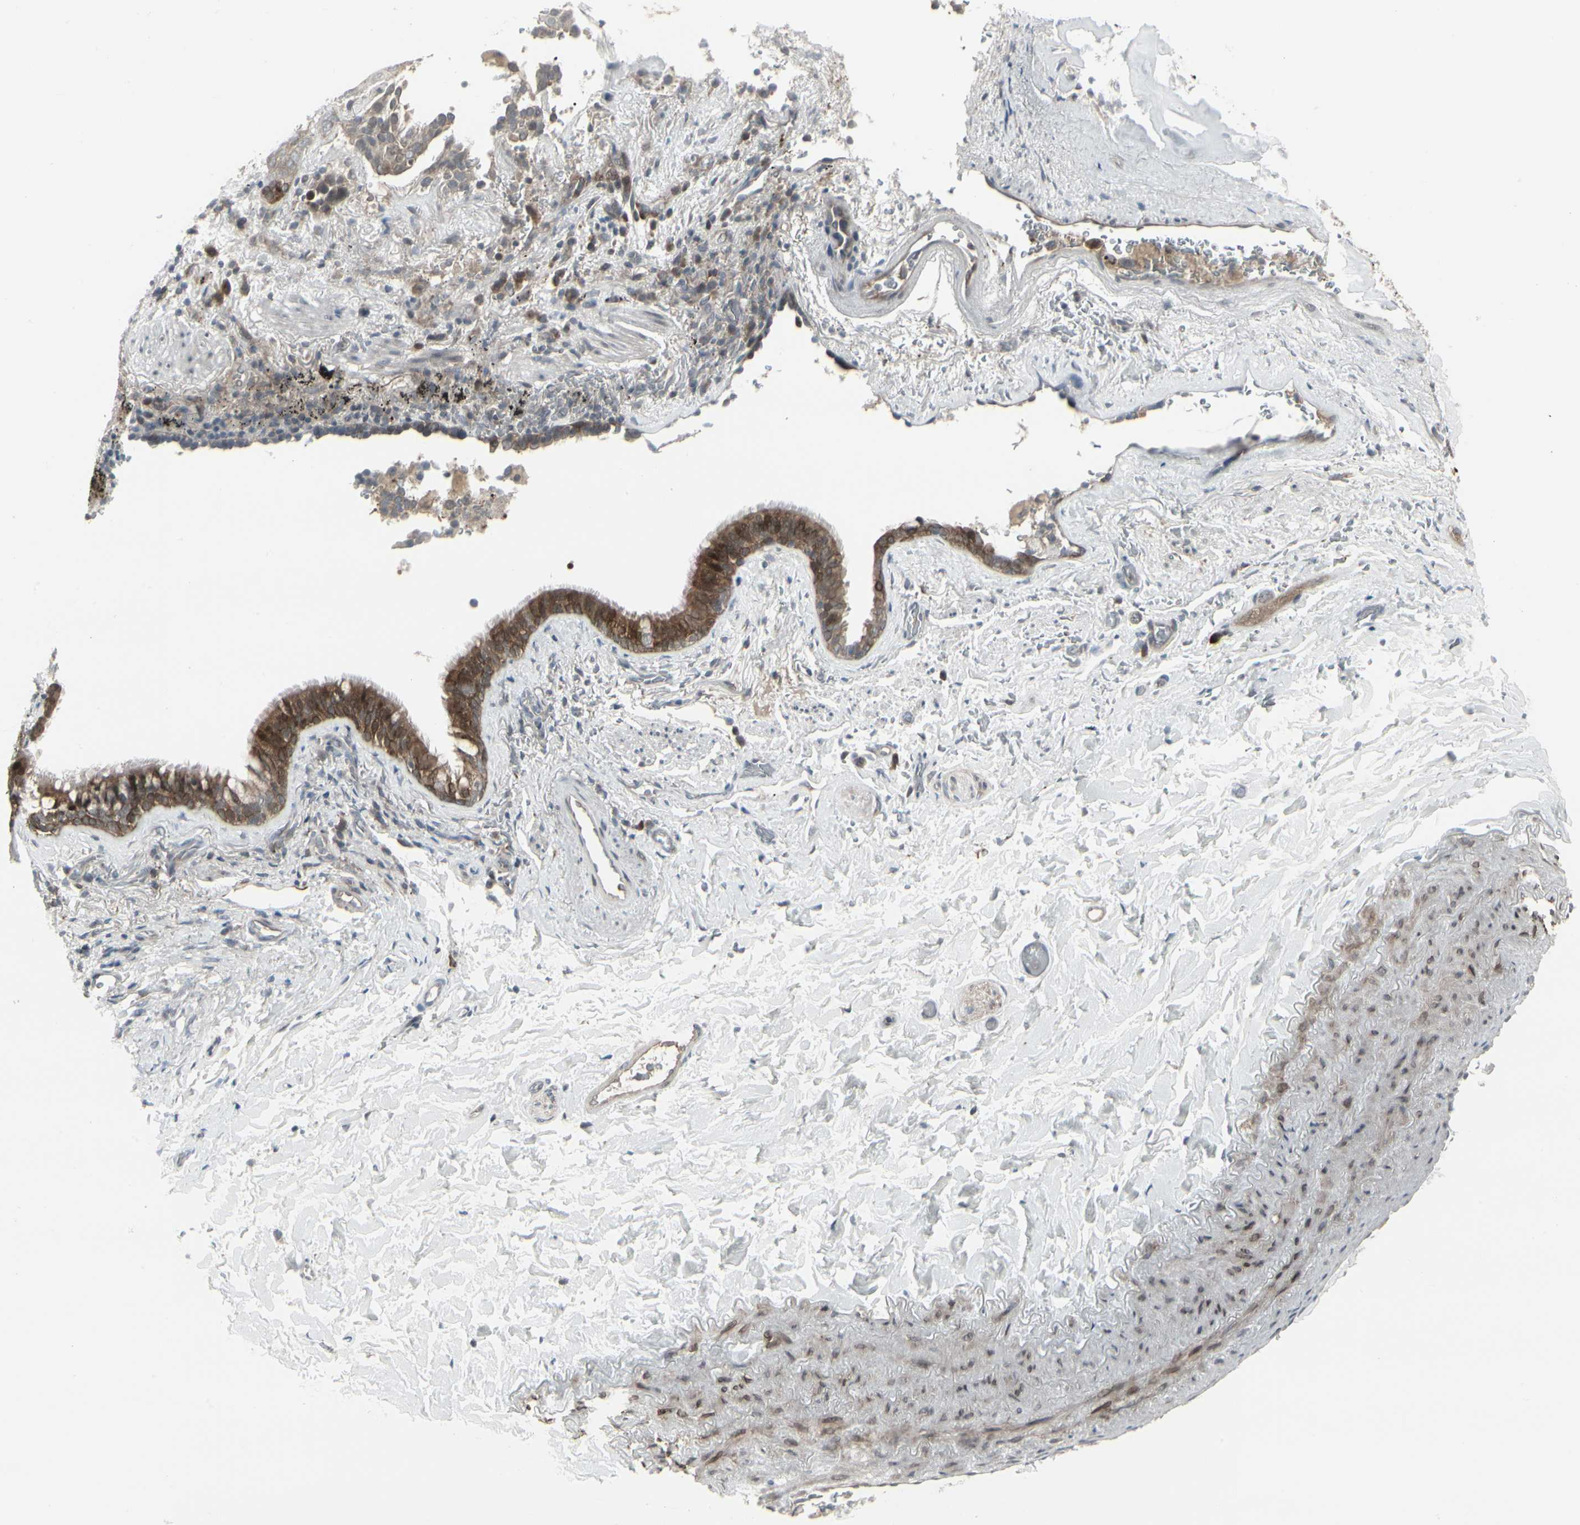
{"staining": {"intensity": "moderate", "quantity": "25%-75%", "location": "cytoplasmic/membranous"}, "tissue": "lung cancer", "cell_type": "Tumor cells", "image_type": "cancer", "snomed": [{"axis": "morphology", "description": "Squamous cell carcinoma, NOS"}, {"axis": "topography", "description": "Lung"}], "caption": "A medium amount of moderate cytoplasmic/membranous positivity is appreciated in approximately 25%-75% of tumor cells in lung cancer tissue.", "gene": "IGFBP6", "patient": {"sex": "male", "age": 54}}